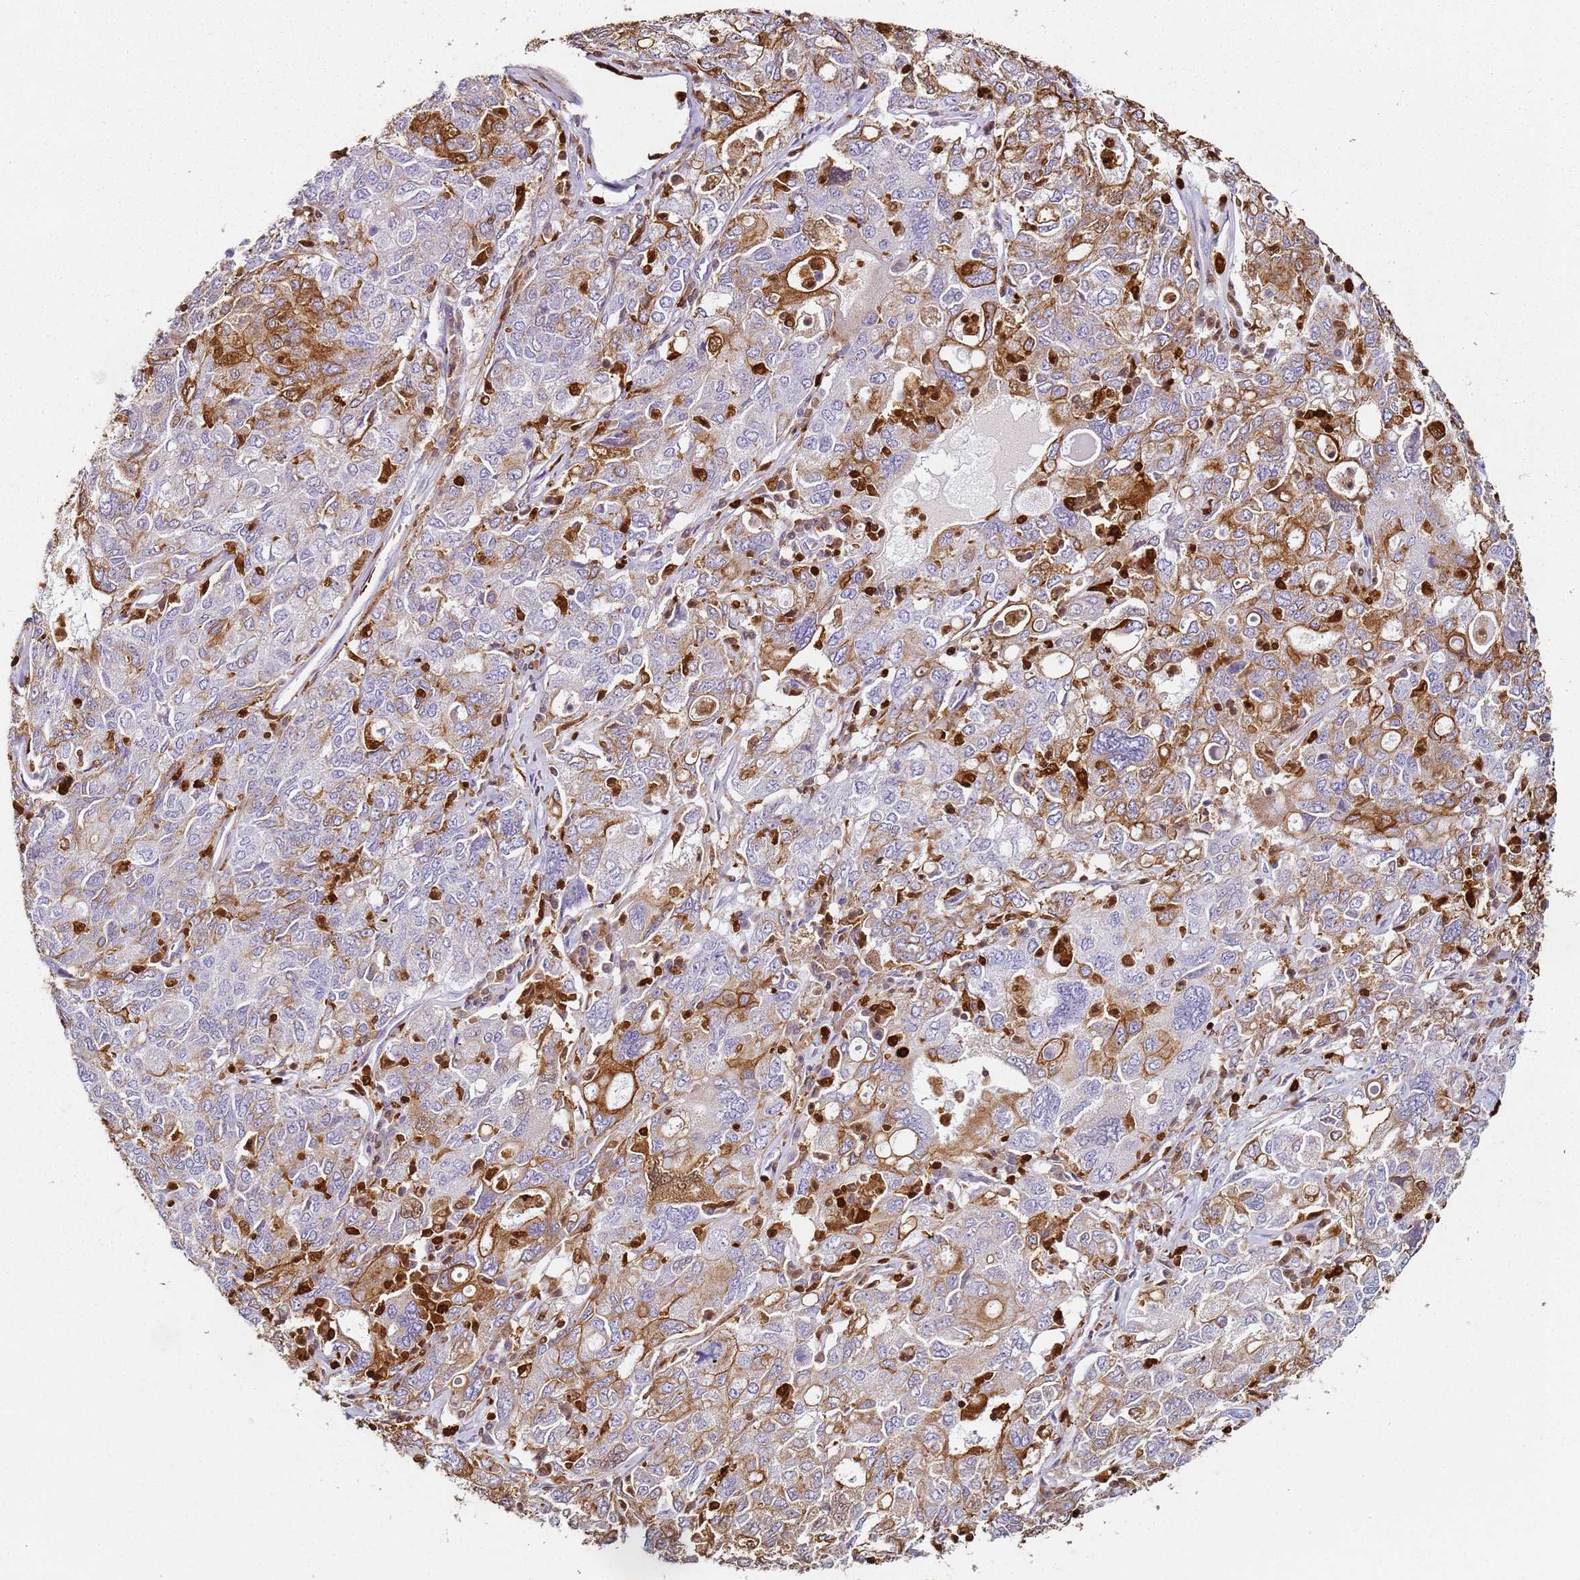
{"staining": {"intensity": "moderate", "quantity": "<25%", "location": "cytoplasmic/membranous"}, "tissue": "ovarian cancer", "cell_type": "Tumor cells", "image_type": "cancer", "snomed": [{"axis": "morphology", "description": "Carcinoma, endometroid"}, {"axis": "topography", "description": "Ovary"}], "caption": "Ovarian endometroid carcinoma stained for a protein (brown) reveals moderate cytoplasmic/membranous positive positivity in about <25% of tumor cells.", "gene": "S100A4", "patient": {"sex": "female", "age": 62}}